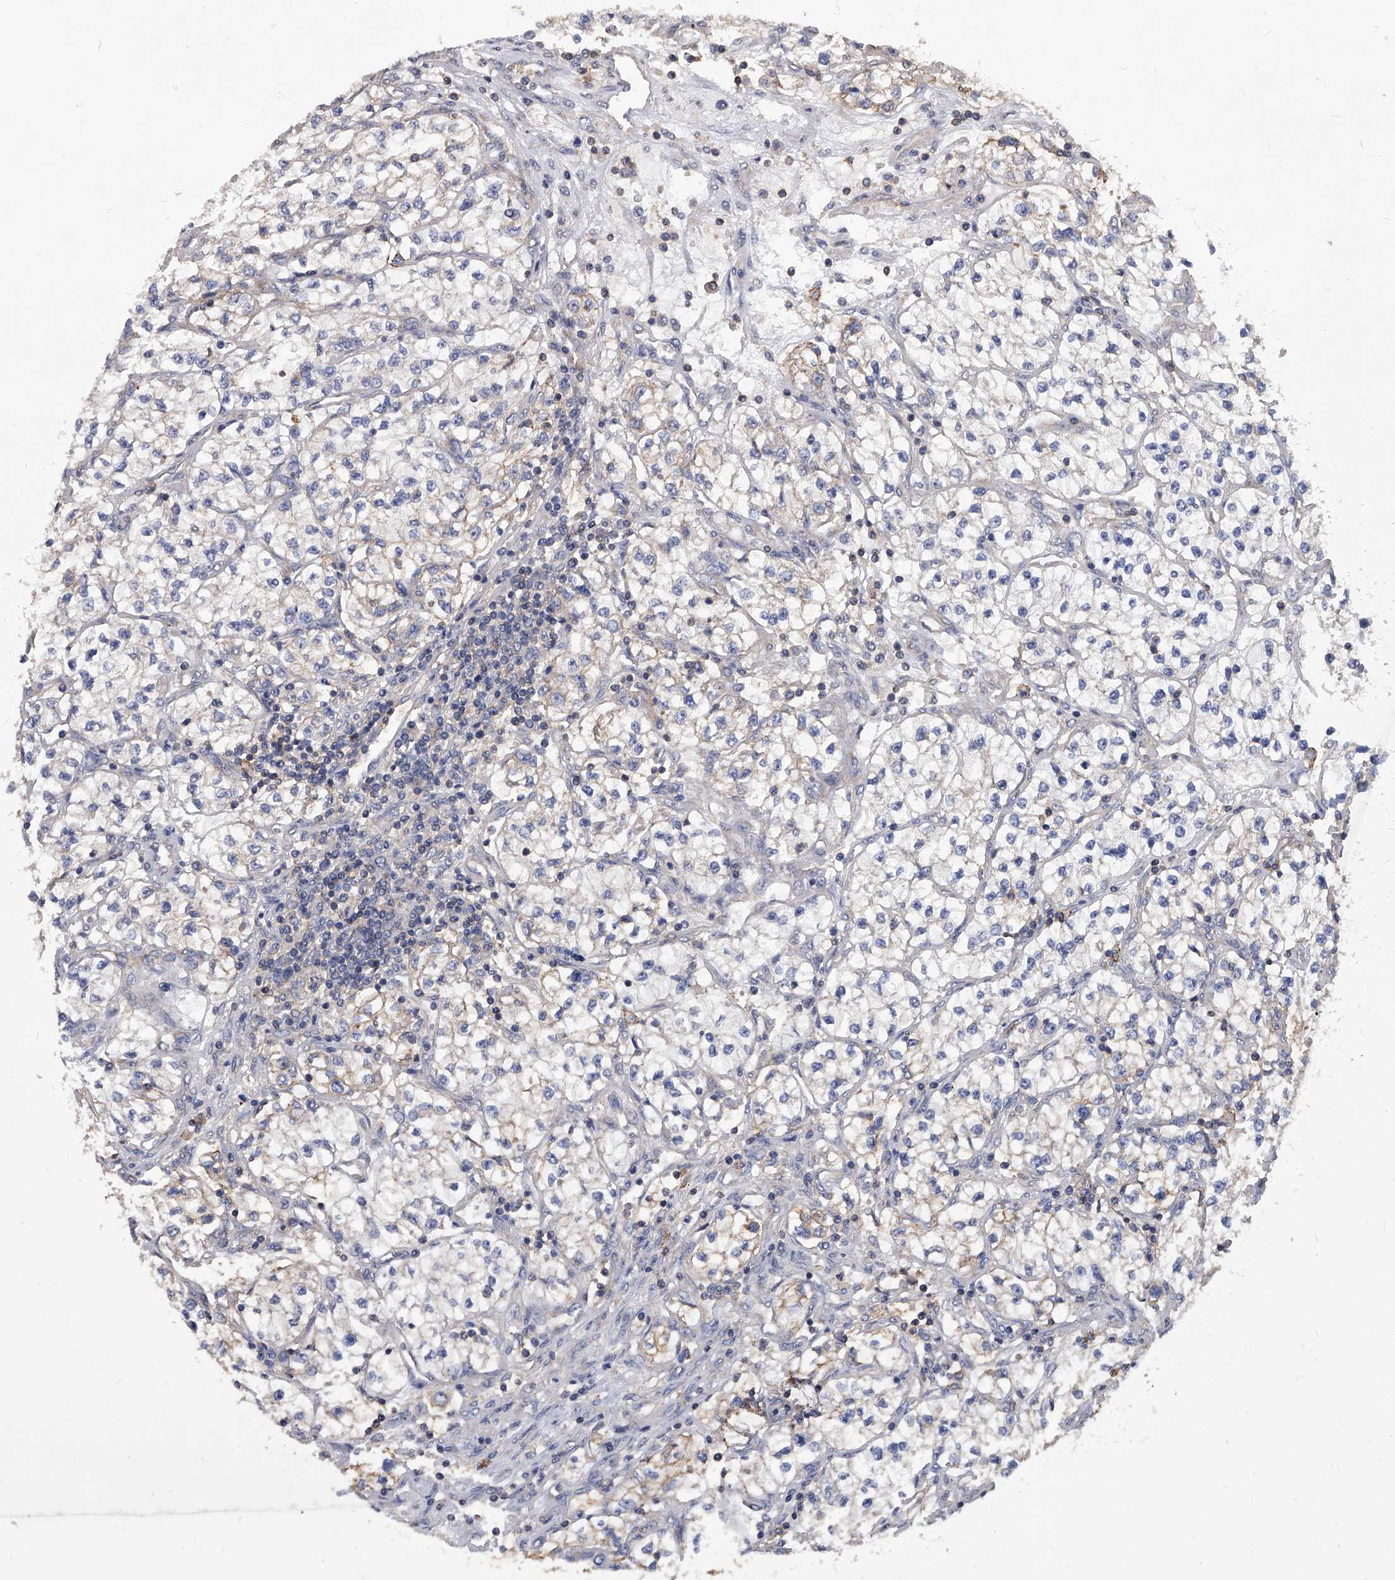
{"staining": {"intensity": "negative", "quantity": "none", "location": "none"}, "tissue": "renal cancer", "cell_type": "Tumor cells", "image_type": "cancer", "snomed": [{"axis": "morphology", "description": "Adenocarcinoma, NOS"}, {"axis": "topography", "description": "Kidney"}], "caption": "This is an immunohistochemistry histopathology image of human renal adenocarcinoma. There is no expression in tumor cells.", "gene": "ATG5", "patient": {"sex": "female", "age": 57}}